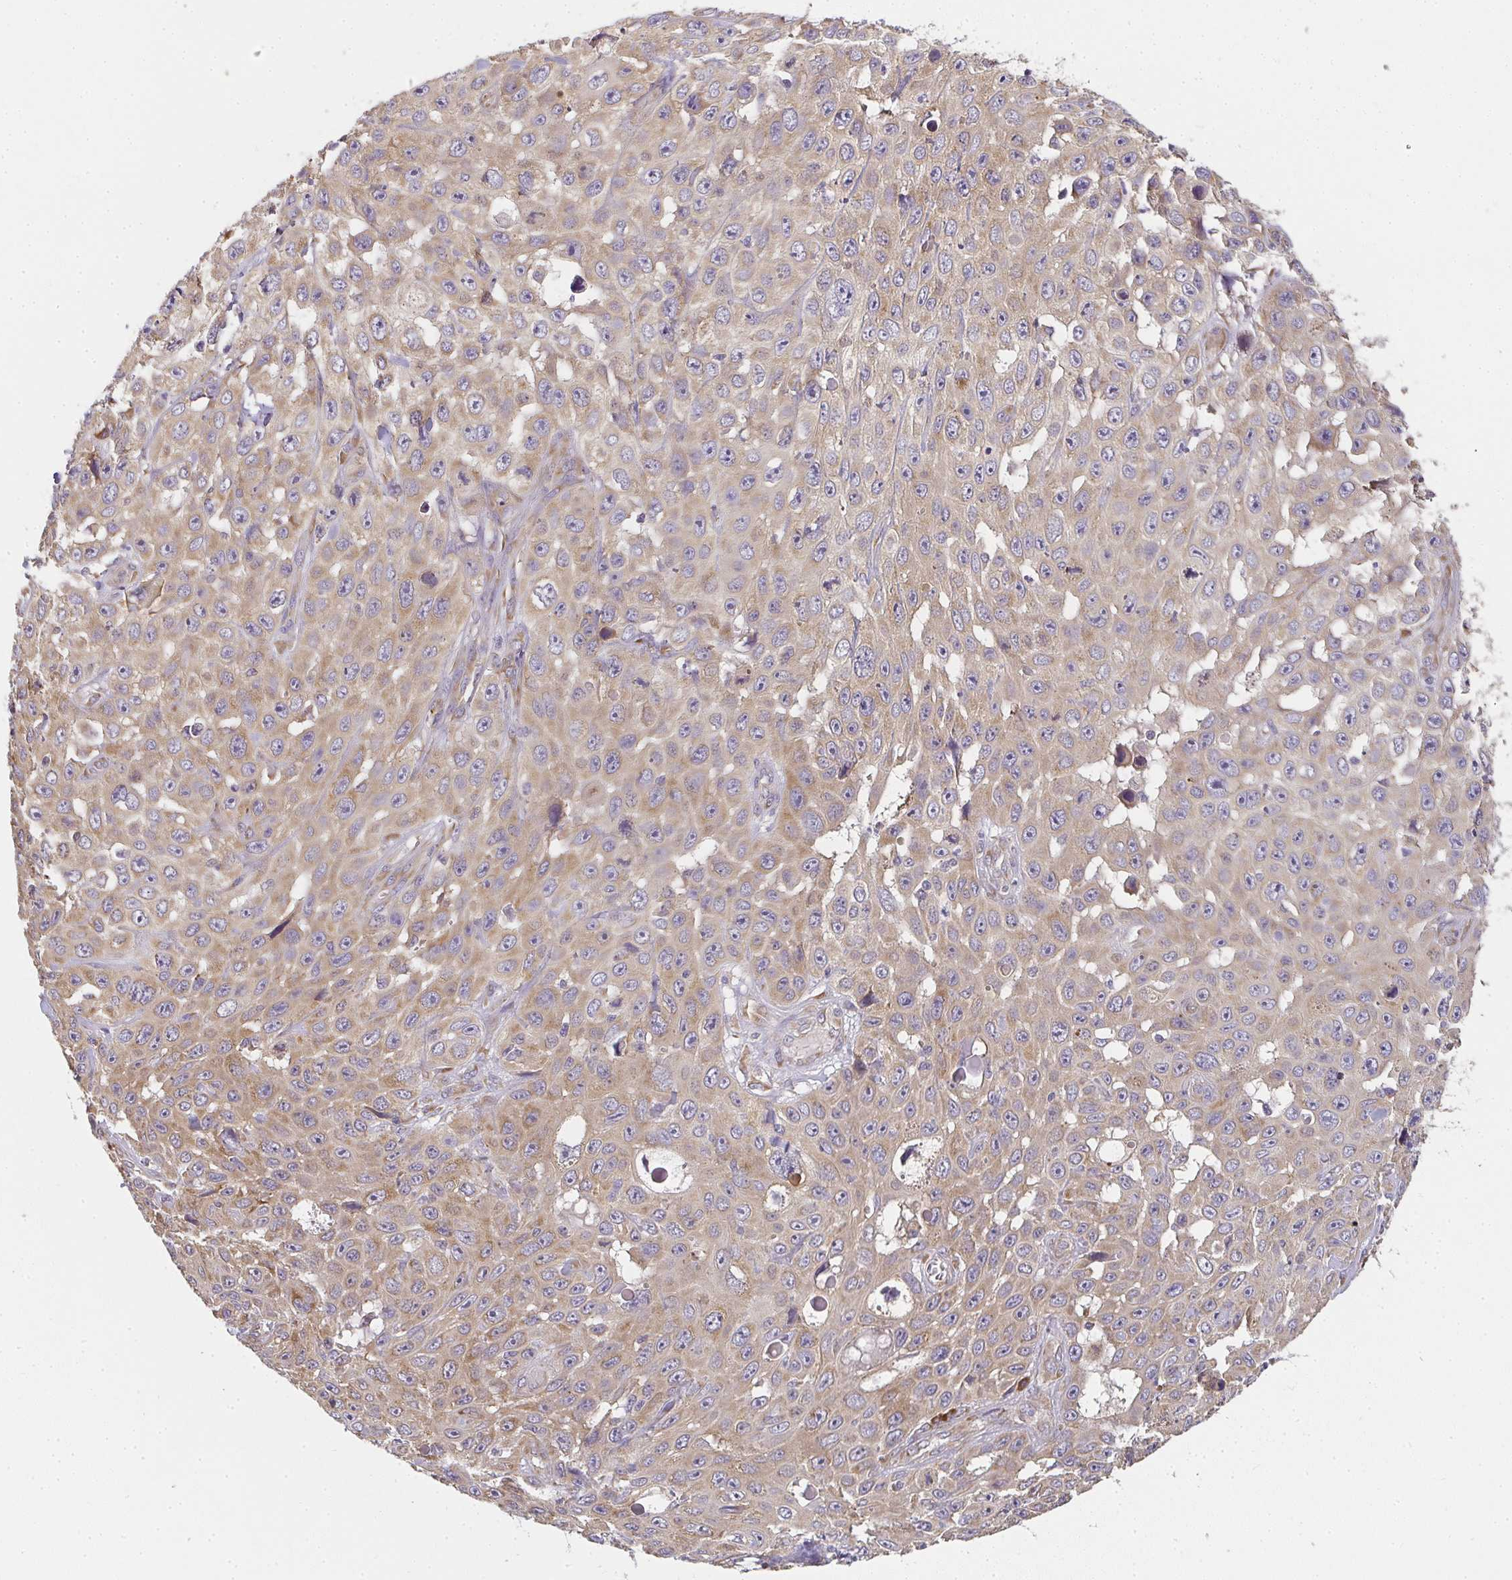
{"staining": {"intensity": "moderate", "quantity": ">75%", "location": "cytoplasmic/membranous"}, "tissue": "skin cancer", "cell_type": "Tumor cells", "image_type": "cancer", "snomed": [{"axis": "morphology", "description": "Squamous cell carcinoma, NOS"}, {"axis": "topography", "description": "Skin"}], "caption": "This micrograph demonstrates immunohistochemistry staining of skin cancer (squamous cell carcinoma), with medium moderate cytoplasmic/membranous positivity in approximately >75% of tumor cells.", "gene": "SLC35B3", "patient": {"sex": "male", "age": 82}}